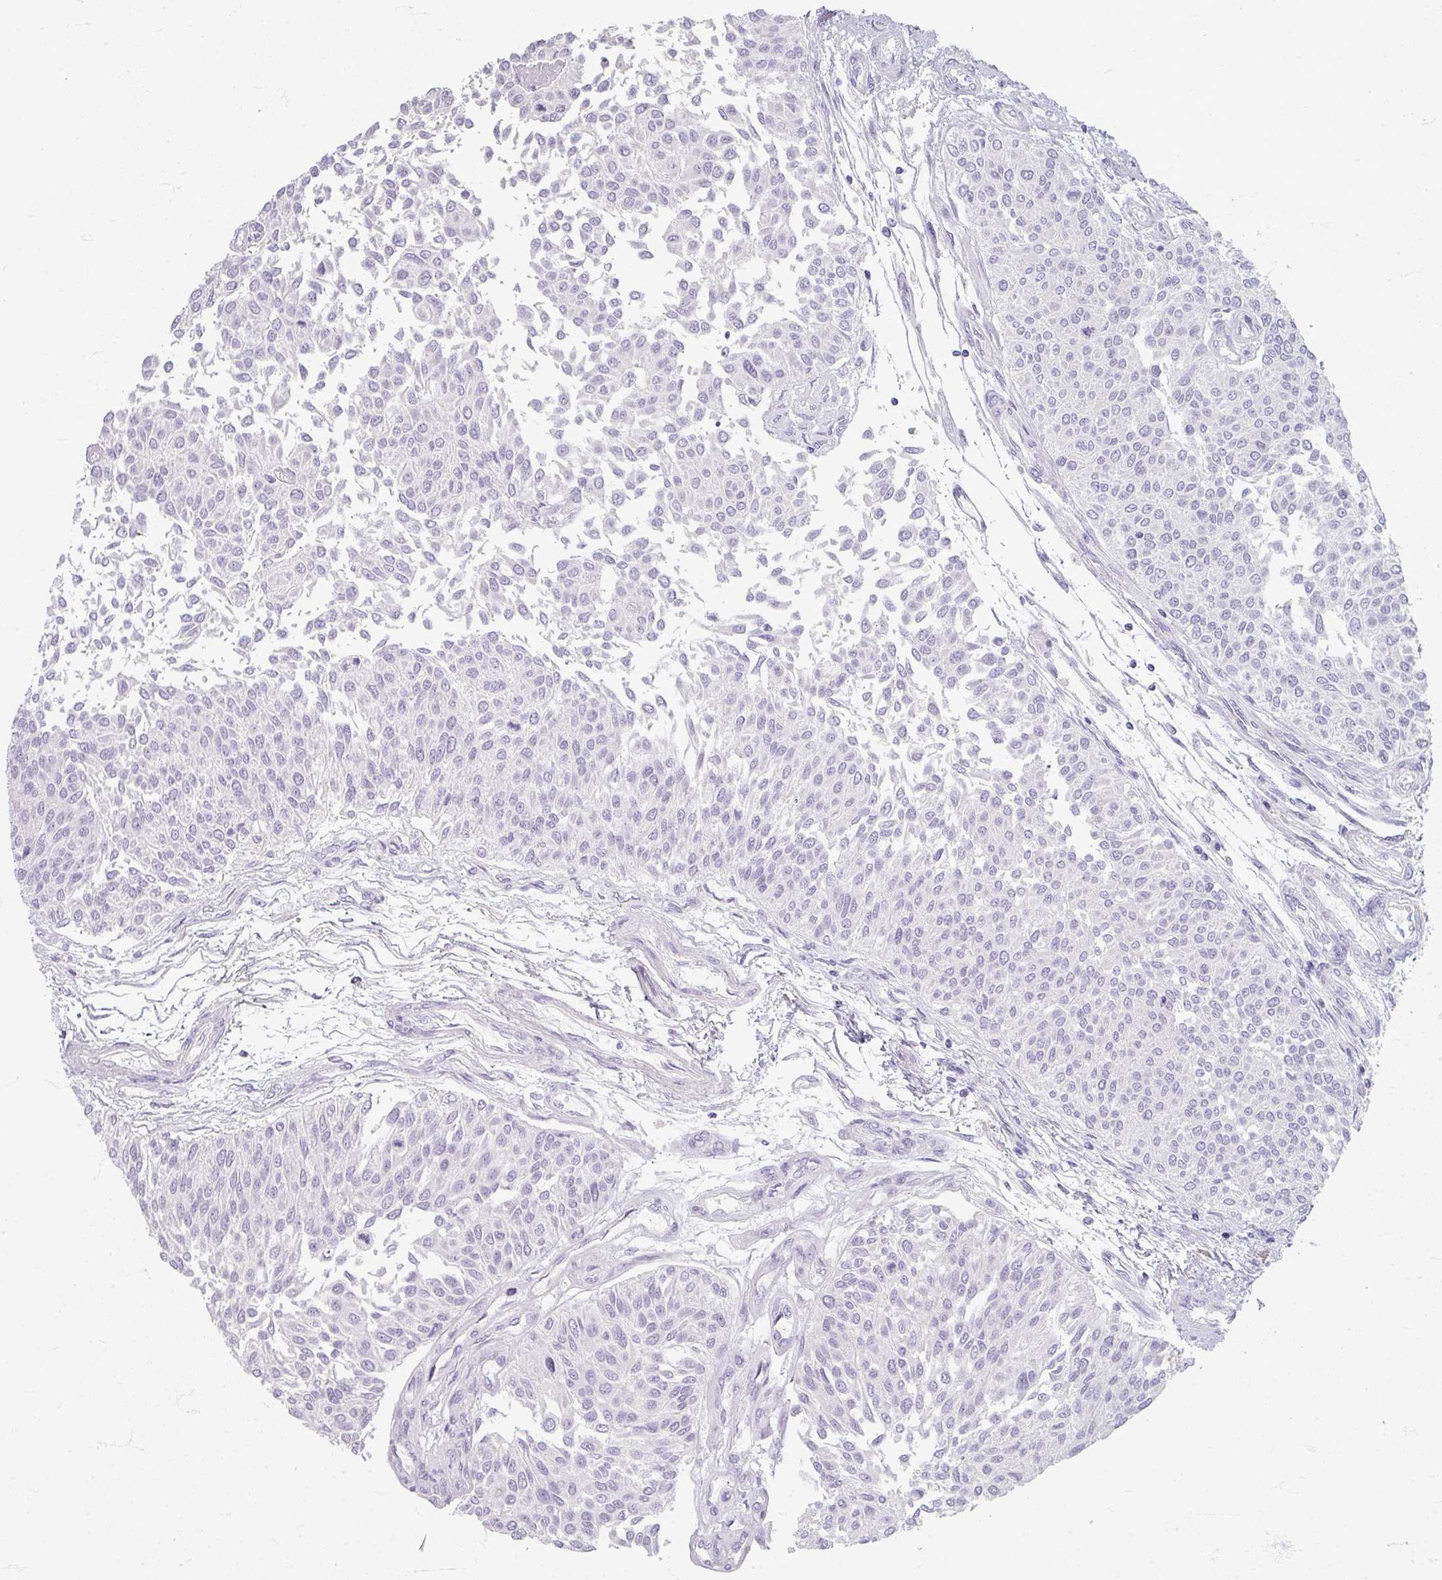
{"staining": {"intensity": "negative", "quantity": "none", "location": "none"}, "tissue": "urothelial cancer", "cell_type": "Tumor cells", "image_type": "cancer", "snomed": [{"axis": "morphology", "description": "Urothelial carcinoma, NOS"}, {"axis": "topography", "description": "Urinary bladder"}], "caption": "High magnification brightfield microscopy of transitional cell carcinoma stained with DAB (3,3'-diaminobenzidine) (brown) and counterstained with hematoxylin (blue): tumor cells show no significant staining.", "gene": "ZNF878", "patient": {"sex": "male", "age": 55}}